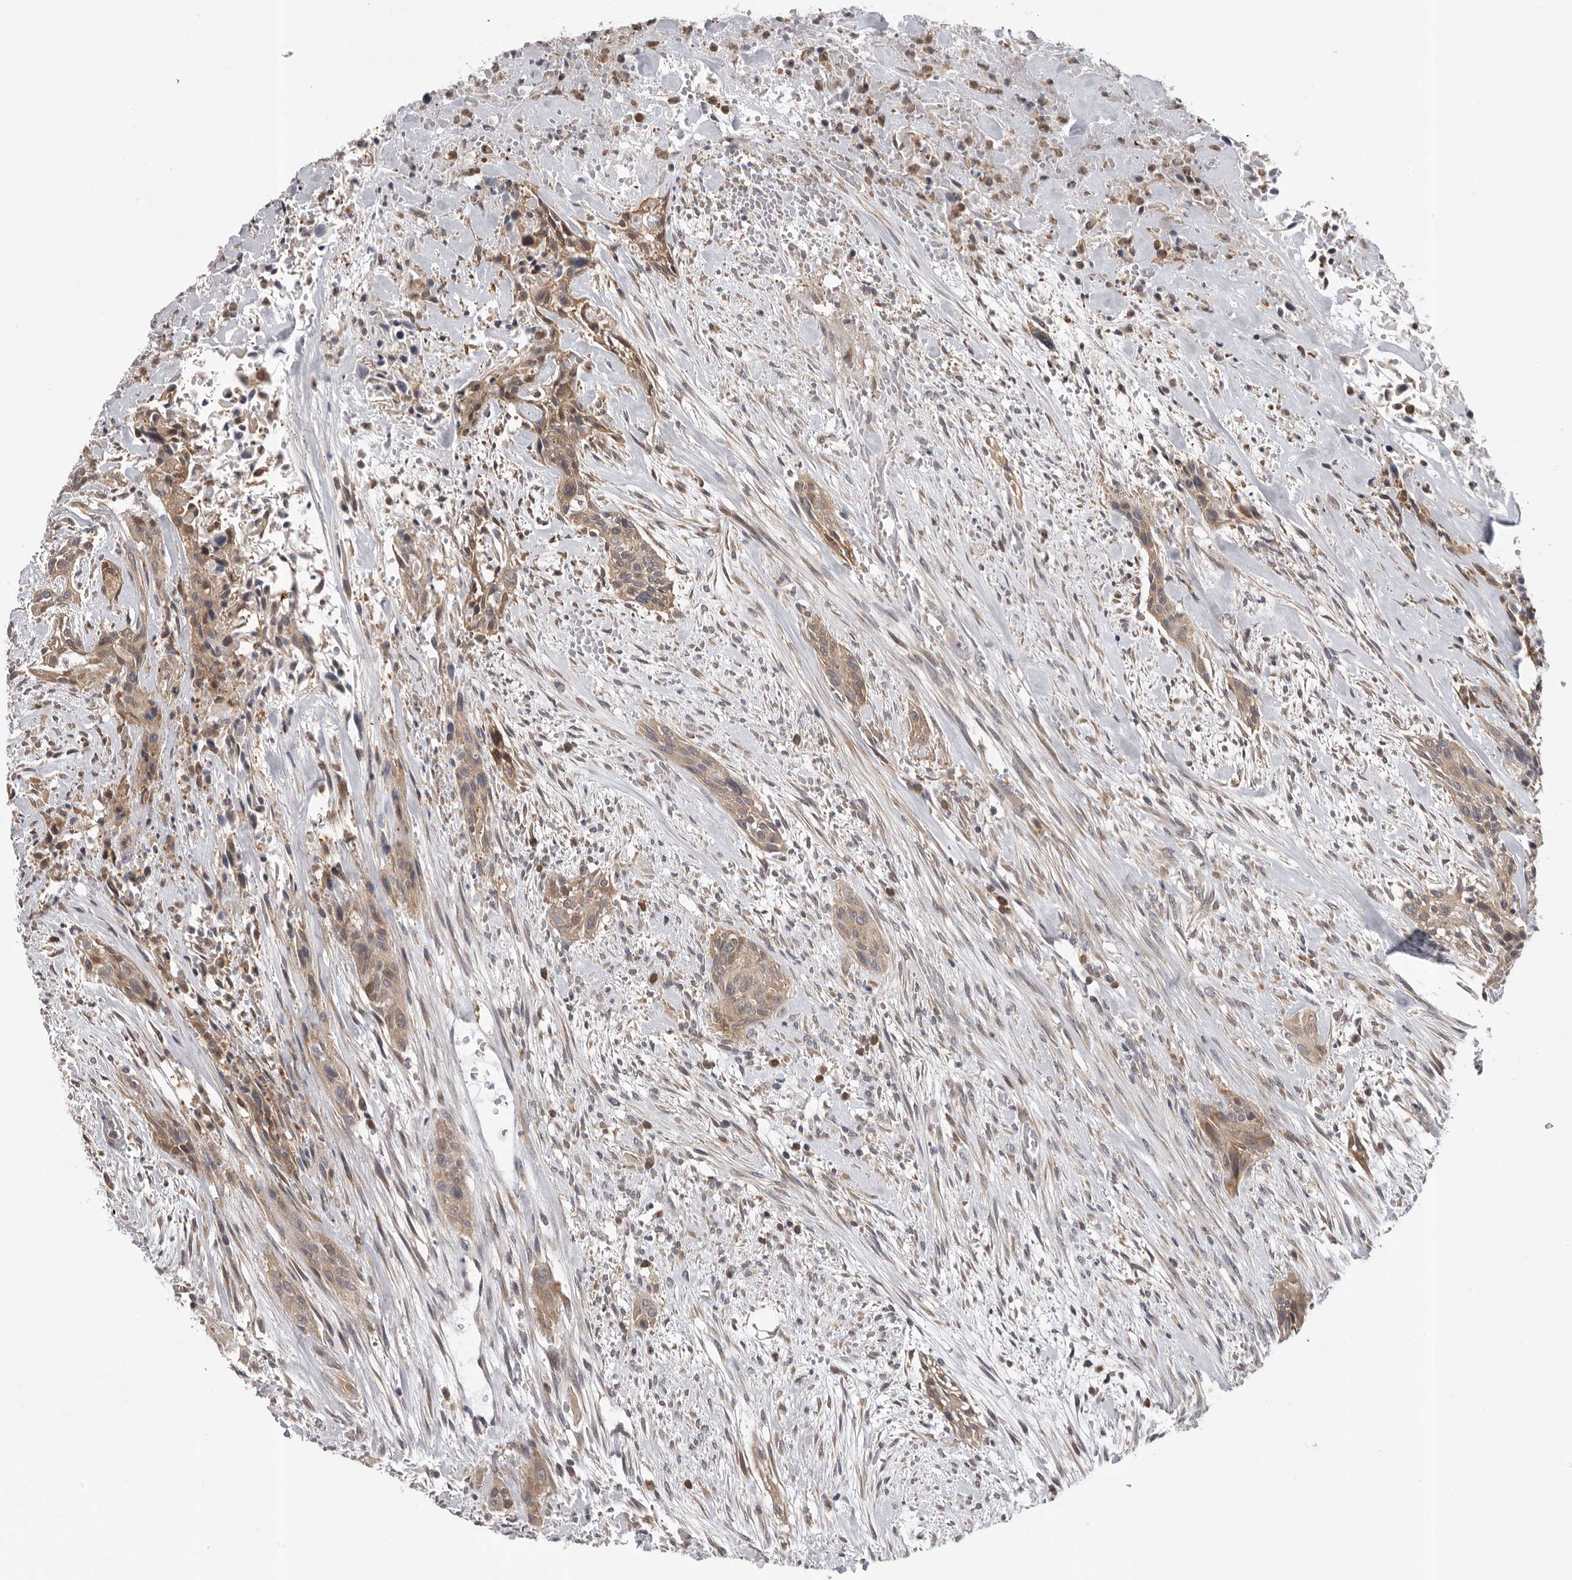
{"staining": {"intensity": "weak", "quantity": ">75%", "location": "cytoplasmic/membranous"}, "tissue": "urothelial cancer", "cell_type": "Tumor cells", "image_type": "cancer", "snomed": [{"axis": "morphology", "description": "Urothelial carcinoma, High grade"}, {"axis": "topography", "description": "Urinary bladder"}], "caption": "A high-resolution histopathology image shows IHC staining of urothelial cancer, which exhibits weak cytoplasmic/membranous staining in about >75% of tumor cells.", "gene": "RALGPS2", "patient": {"sex": "male", "age": 35}}